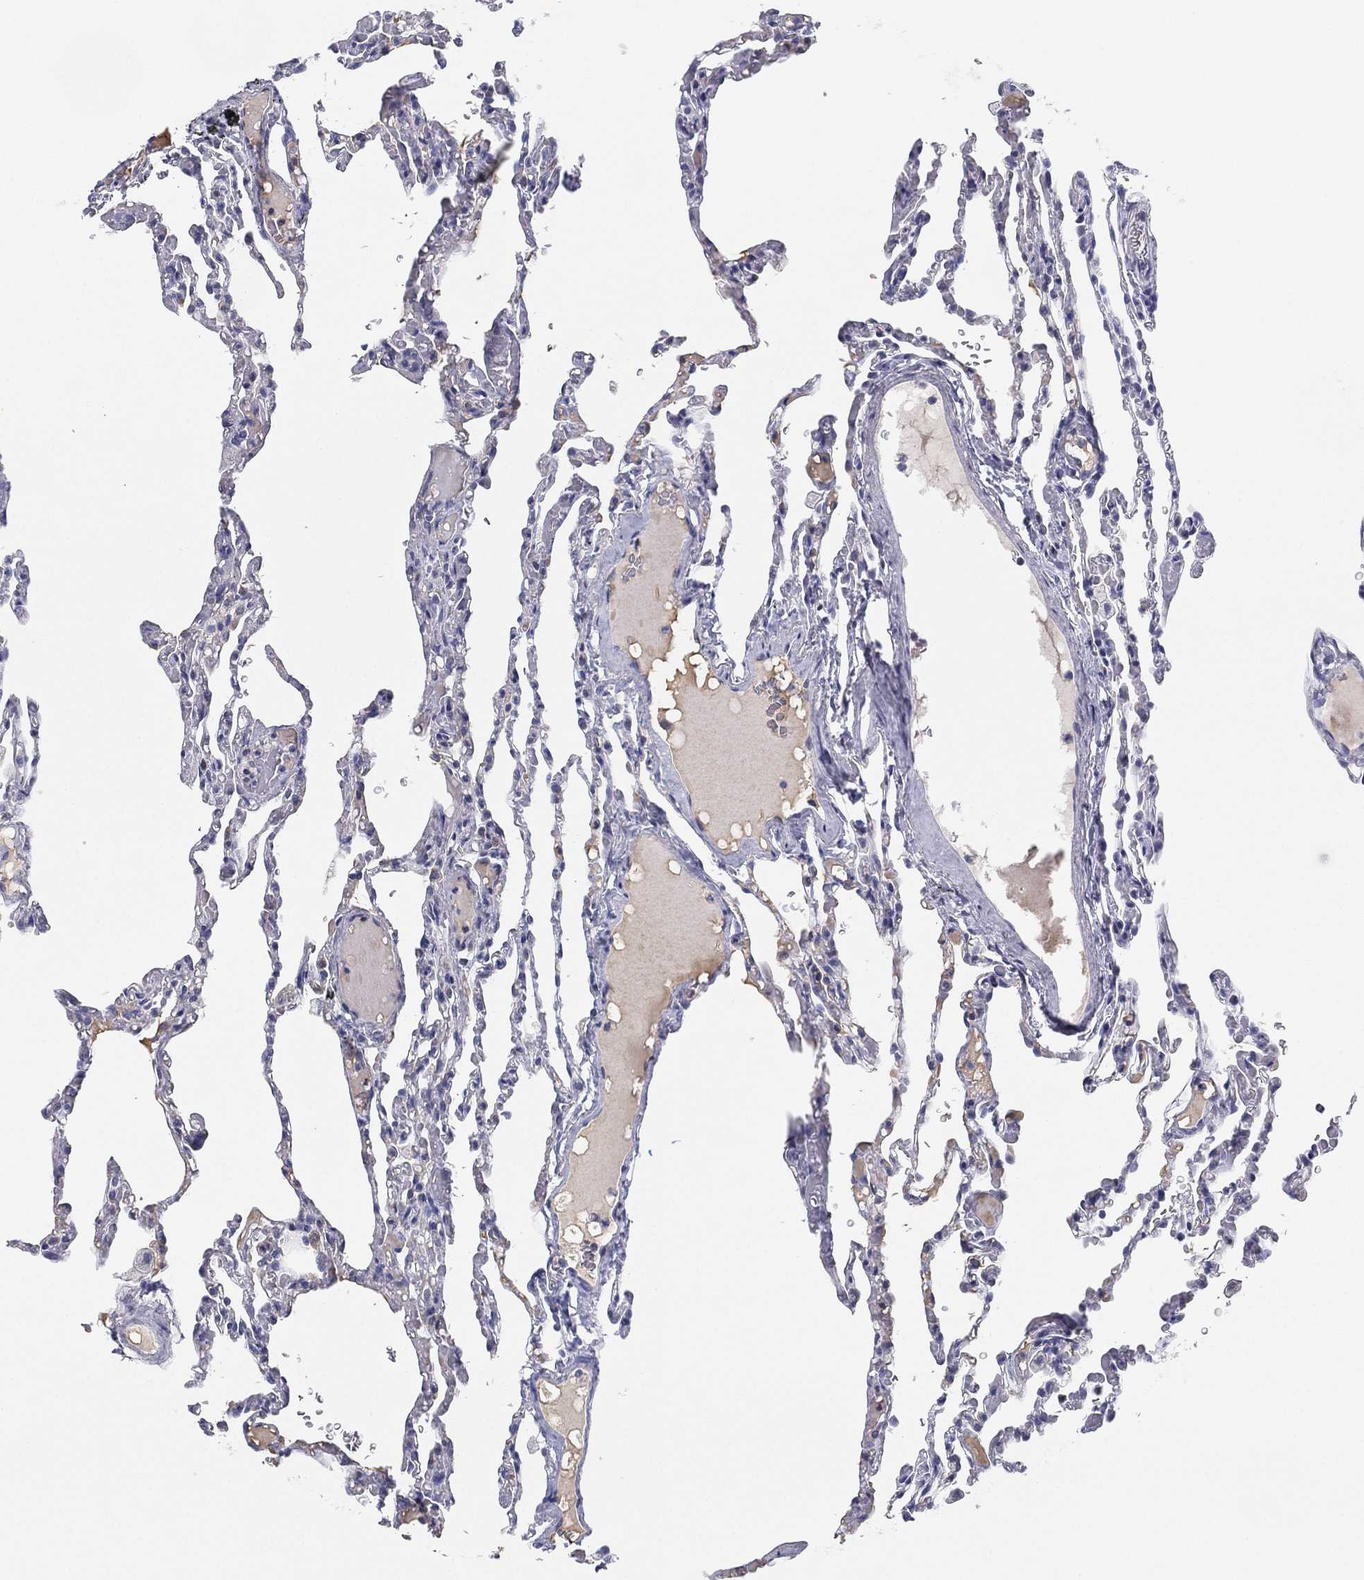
{"staining": {"intensity": "negative", "quantity": "none", "location": "none"}, "tissue": "lung", "cell_type": "Alveolar cells", "image_type": "normal", "snomed": [{"axis": "morphology", "description": "Normal tissue, NOS"}, {"axis": "topography", "description": "Lung"}], "caption": "Immunohistochemical staining of normal lung exhibits no significant expression in alveolar cells. Brightfield microscopy of immunohistochemistry (IHC) stained with DAB (3,3'-diaminobenzidine) (brown) and hematoxylin (blue), captured at high magnification.", "gene": "MLF1", "patient": {"sex": "female", "age": 43}}